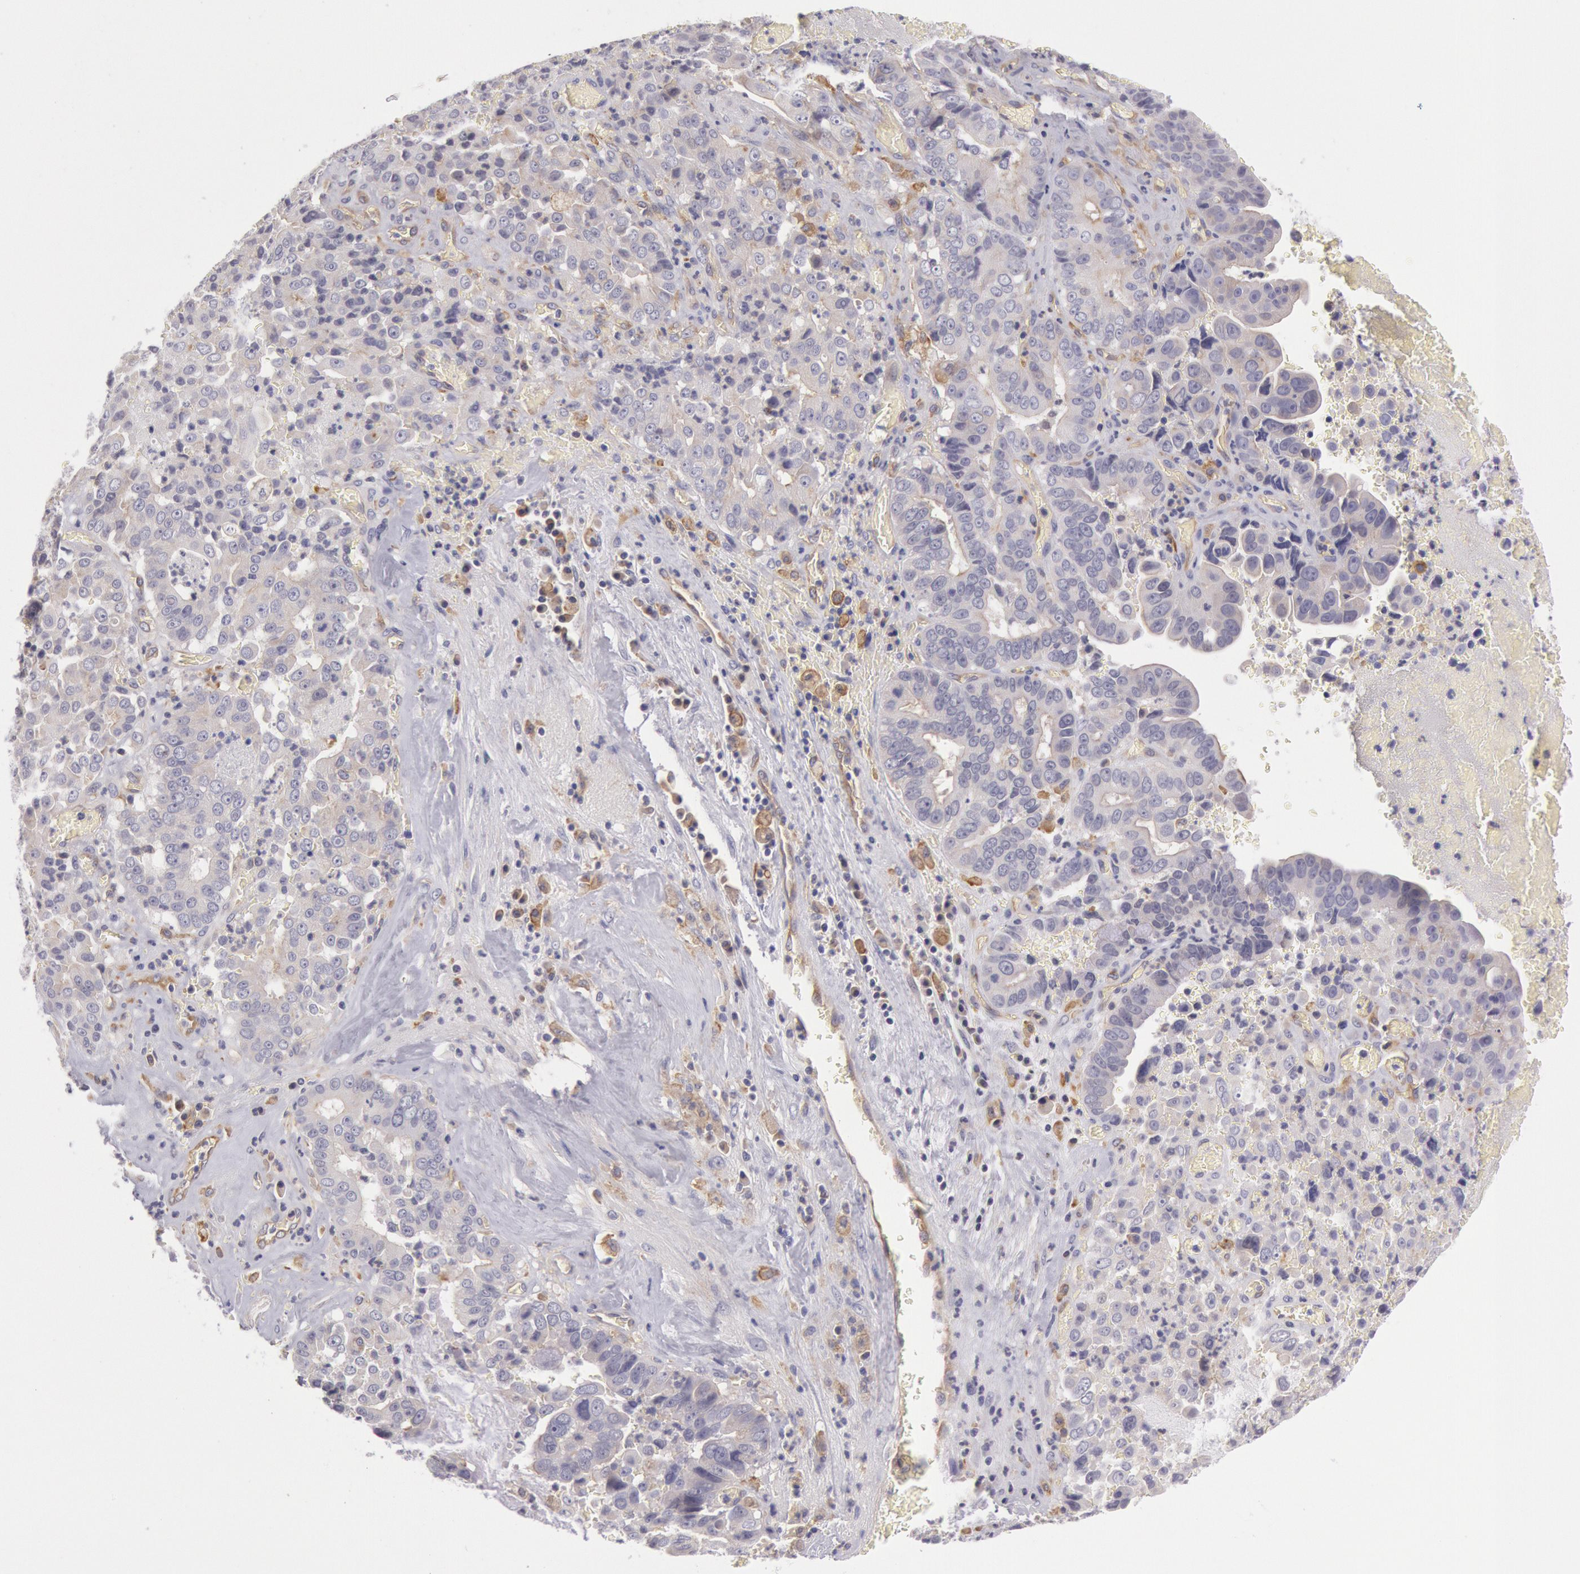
{"staining": {"intensity": "negative", "quantity": "none", "location": "none"}, "tissue": "liver cancer", "cell_type": "Tumor cells", "image_type": "cancer", "snomed": [{"axis": "morphology", "description": "Cholangiocarcinoma"}, {"axis": "topography", "description": "Liver"}], "caption": "Micrograph shows no significant protein expression in tumor cells of liver cholangiocarcinoma.", "gene": "MYO5A", "patient": {"sex": "female", "age": 79}}